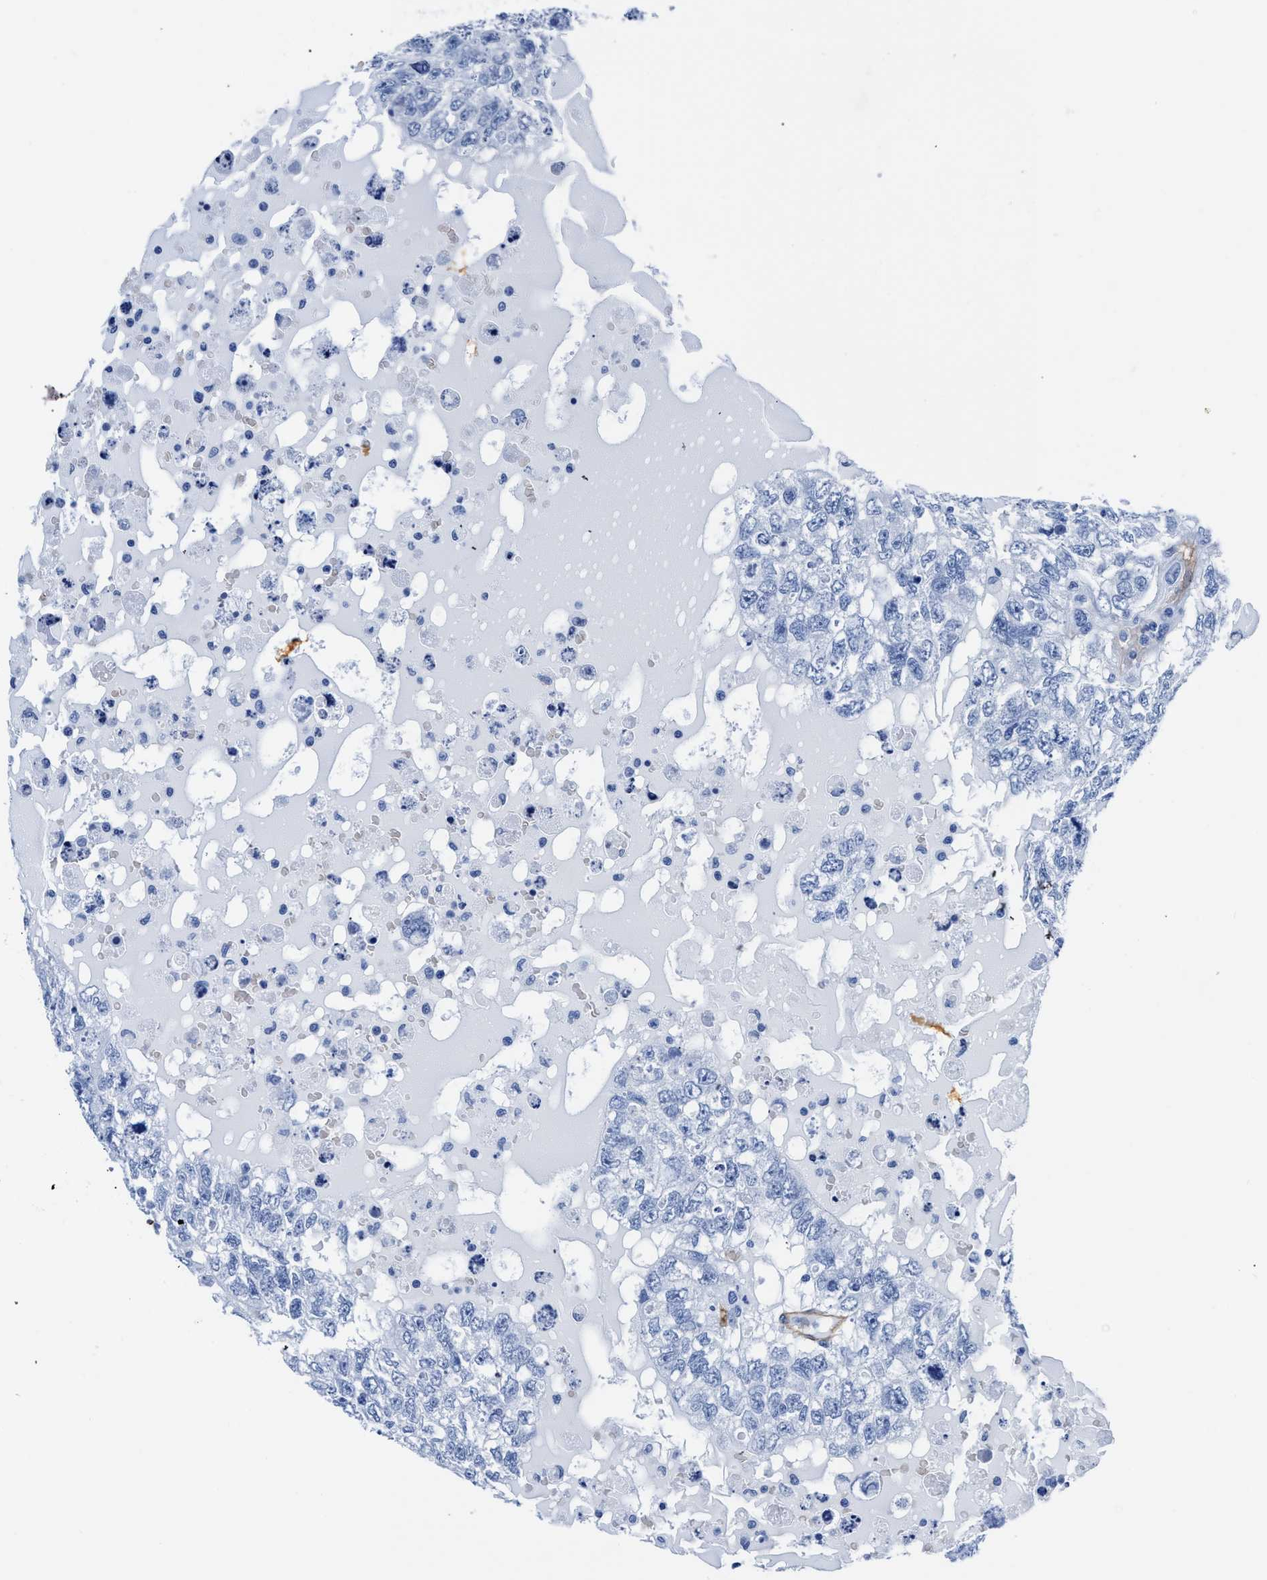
{"staining": {"intensity": "negative", "quantity": "none", "location": "none"}, "tissue": "testis cancer", "cell_type": "Tumor cells", "image_type": "cancer", "snomed": [{"axis": "morphology", "description": "Carcinoma, Embryonal, NOS"}, {"axis": "topography", "description": "Testis"}], "caption": "Immunohistochemistry (IHC) of testis cancer displays no positivity in tumor cells.", "gene": "AQP1", "patient": {"sex": "male", "age": 36}}